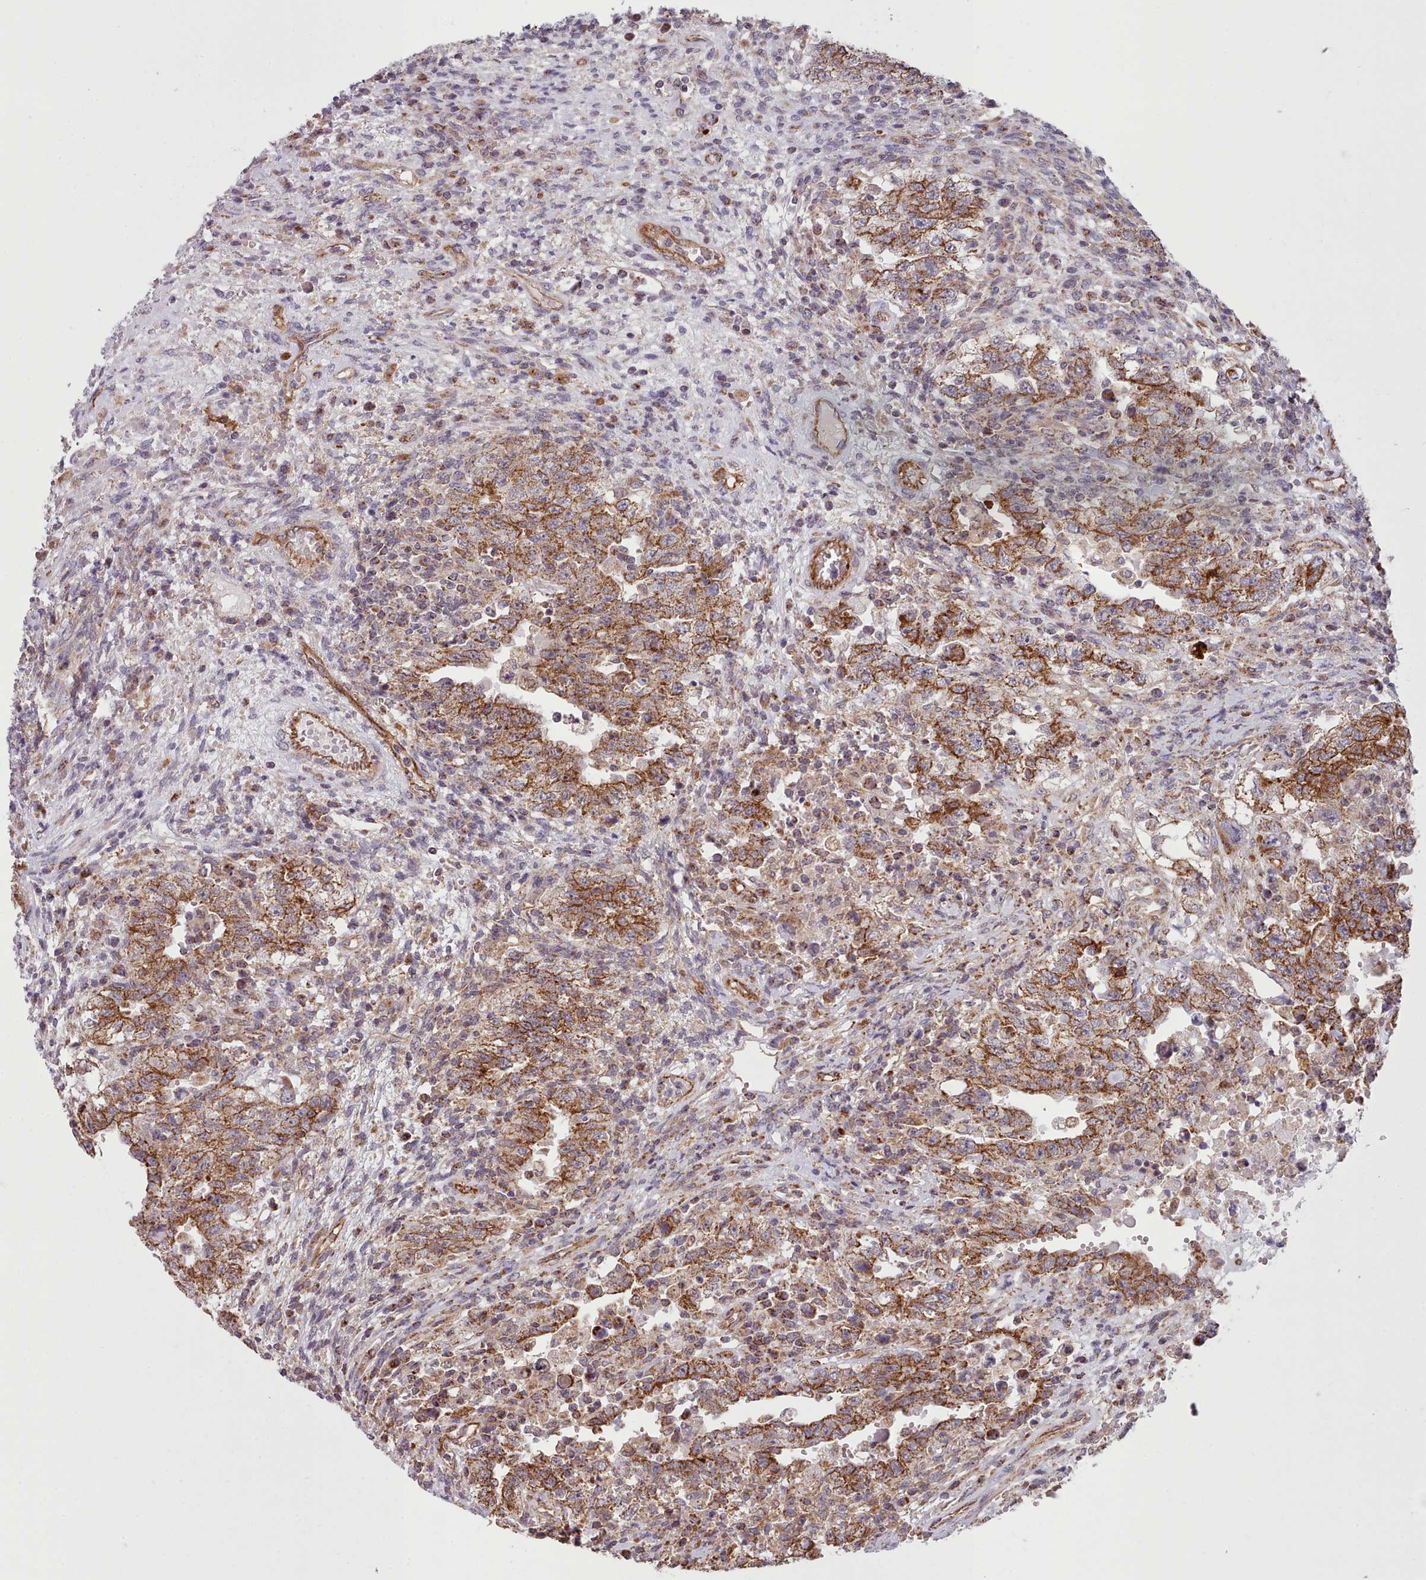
{"staining": {"intensity": "moderate", "quantity": ">75%", "location": "cytoplasmic/membranous"}, "tissue": "testis cancer", "cell_type": "Tumor cells", "image_type": "cancer", "snomed": [{"axis": "morphology", "description": "Carcinoma, Embryonal, NOS"}, {"axis": "topography", "description": "Testis"}], "caption": "Human embryonal carcinoma (testis) stained for a protein (brown) reveals moderate cytoplasmic/membranous positive staining in approximately >75% of tumor cells.", "gene": "MRPL46", "patient": {"sex": "male", "age": 26}}